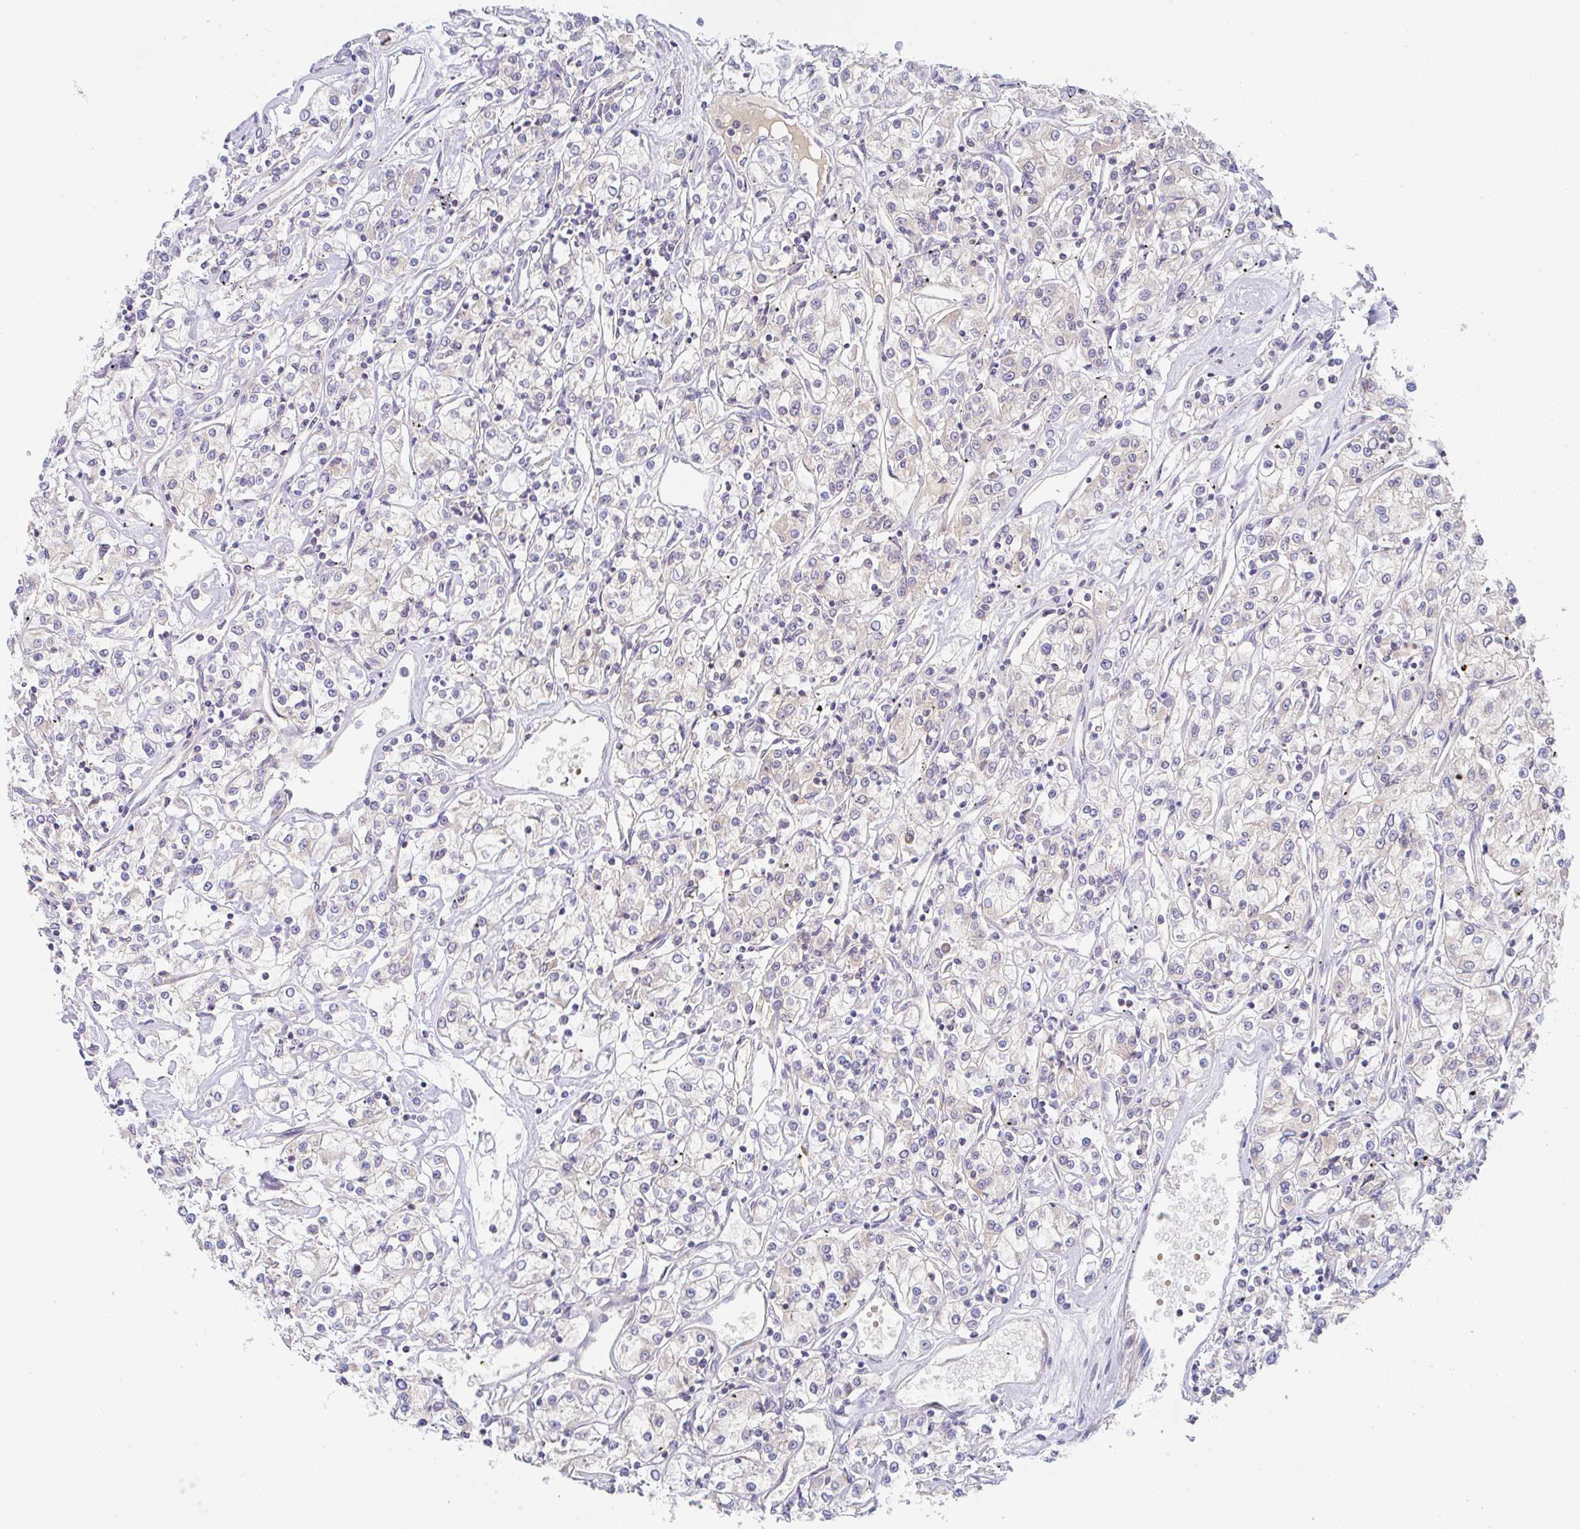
{"staining": {"intensity": "negative", "quantity": "none", "location": "none"}, "tissue": "renal cancer", "cell_type": "Tumor cells", "image_type": "cancer", "snomed": [{"axis": "morphology", "description": "Adenocarcinoma, NOS"}, {"axis": "topography", "description": "Kidney"}], "caption": "Immunohistochemistry histopathology image of neoplastic tissue: renal cancer stained with DAB reveals no significant protein positivity in tumor cells.", "gene": "DERL2", "patient": {"sex": "female", "age": 59}}